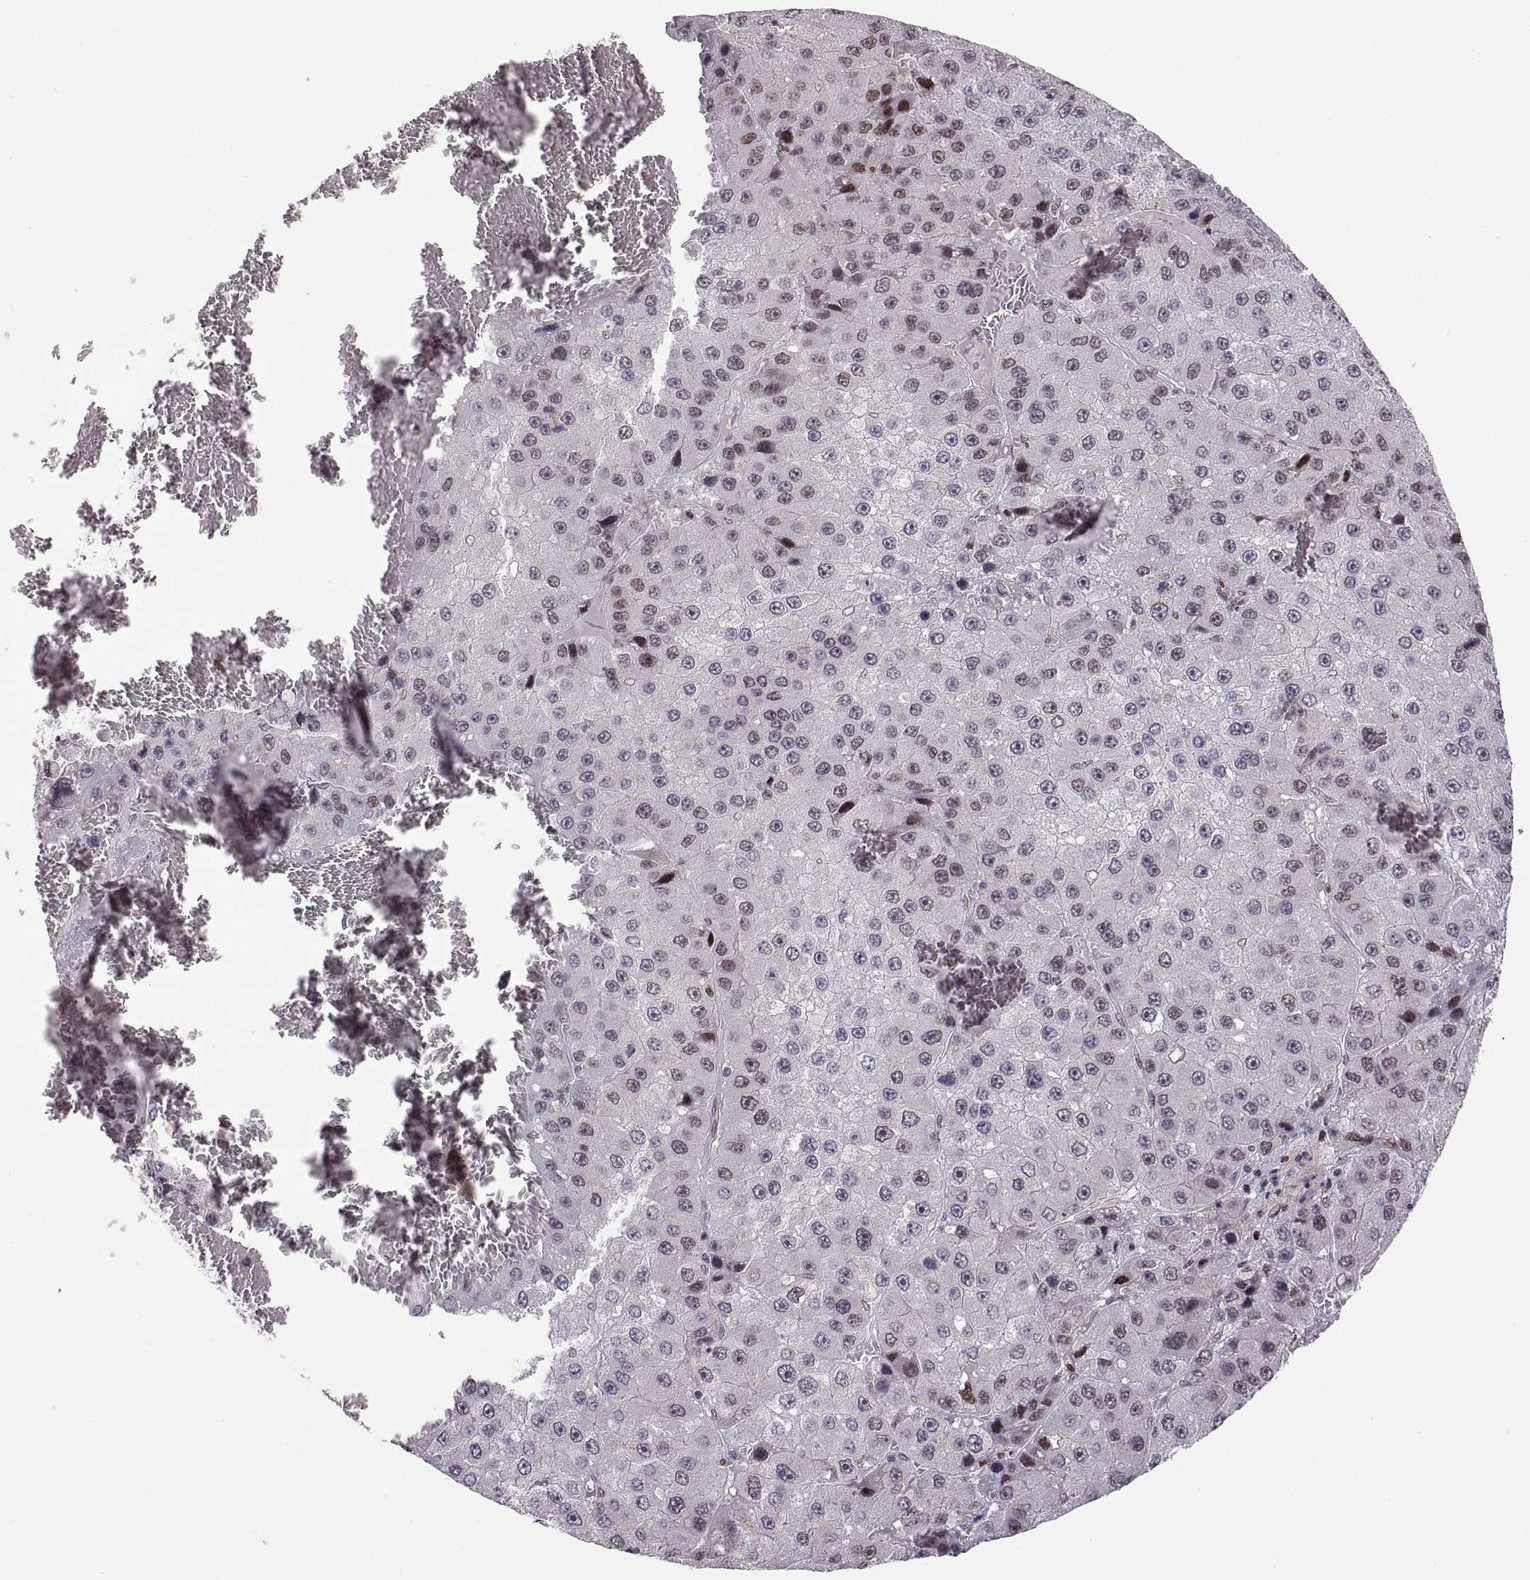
{"staining": {"intensity": "negative", "quantity": "none", "location": "none"}, "tissue": "liver cancer", "cell_type": "Tumor cells", "image_type": "cancer", "snomed": [{"axis": "morphology", "description": "Carcinoma, Hepatocellular, NOS"}, {"axis": "topography", "description": "Liver"}], "caption": "A high-resolution histopathology image shows immunohistochemistry staining of liver hepatocellular carcinoma, which reveals no significant positivity in tumor cells.", "gene": "SNAI1", "patient": {"sex": "female", "age": 73}}